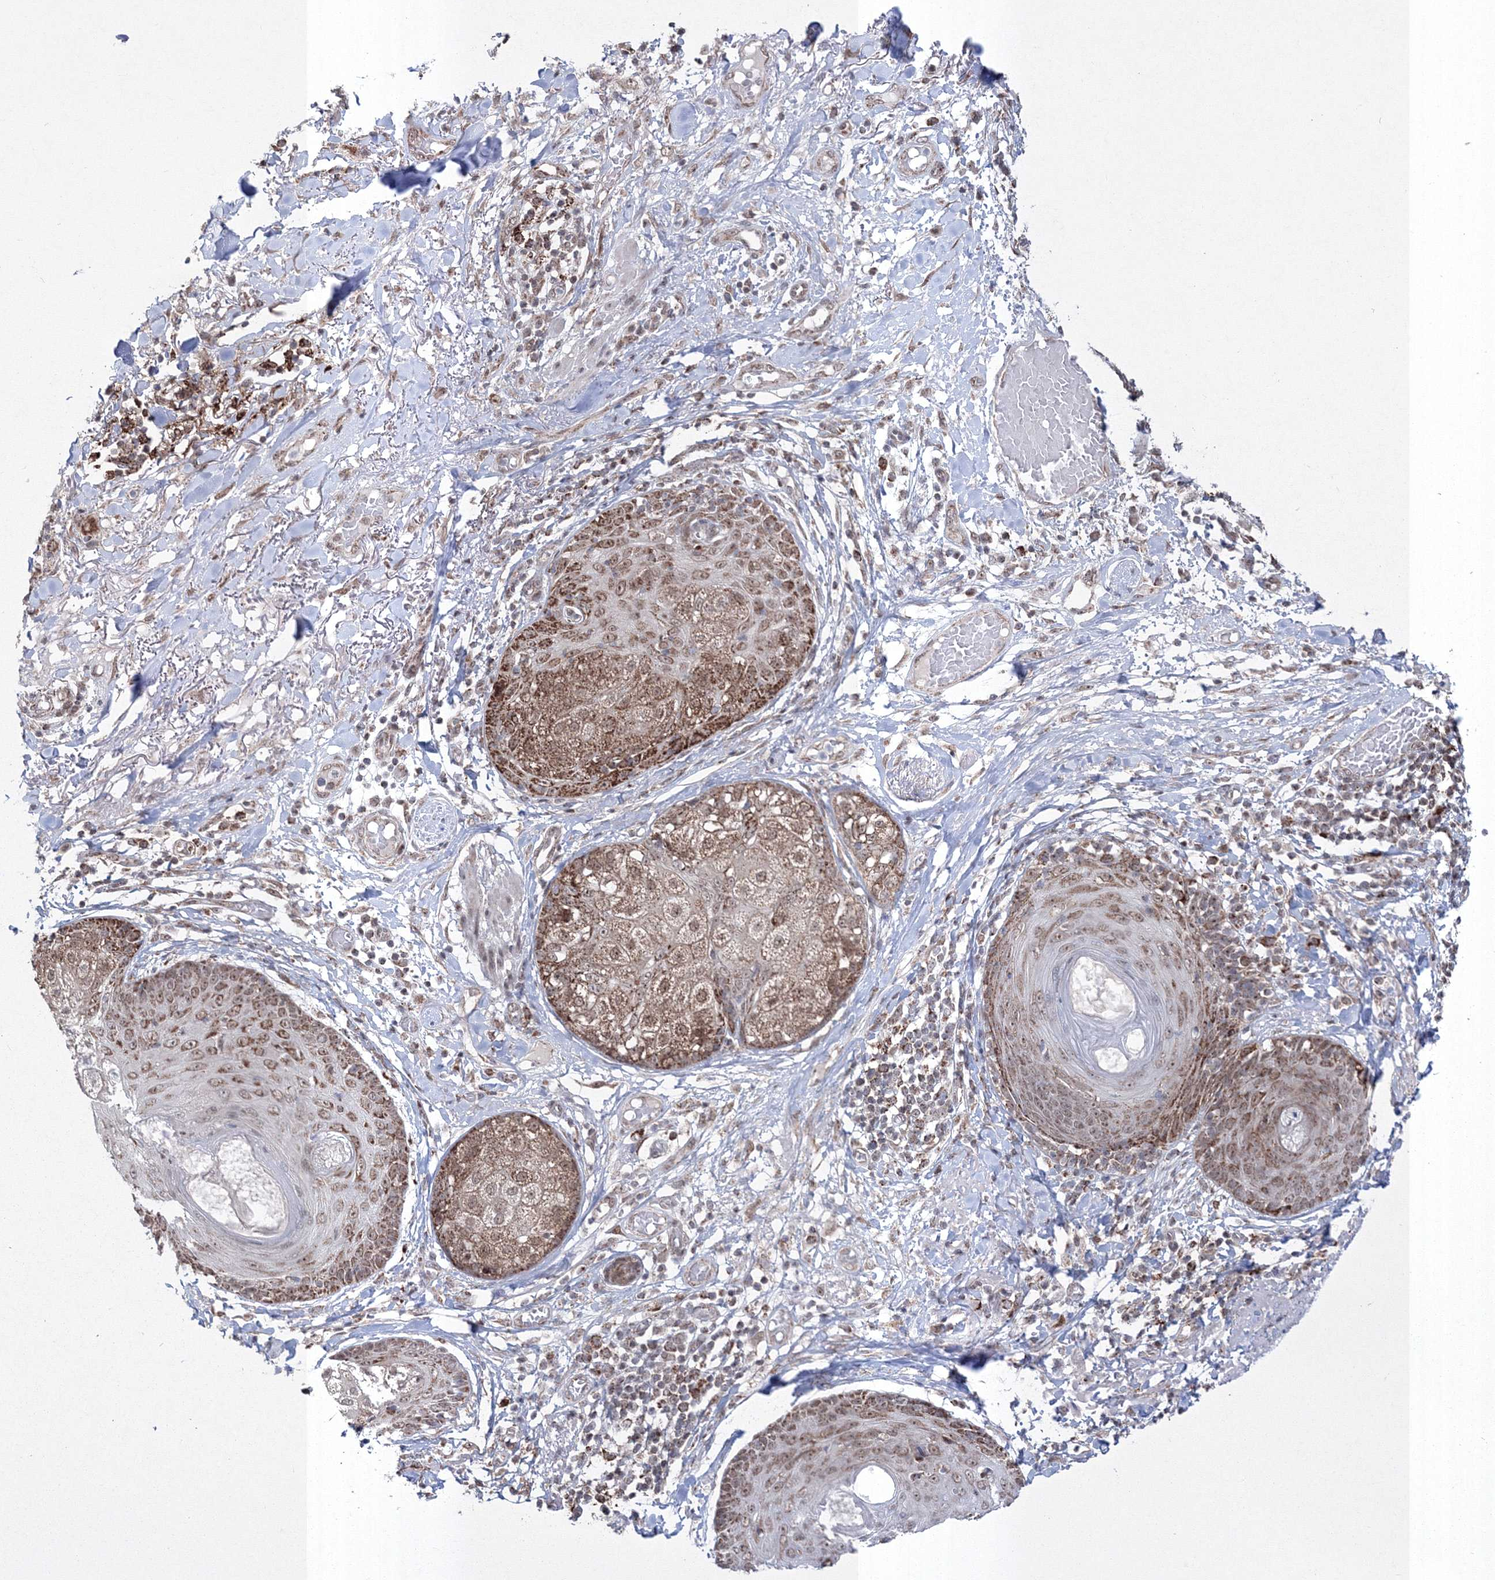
{"staining": {"intensity": "strong", "quantity": ">75%", "location": "cytoplasmic/membranous"}, "tissue": "skin cancer", "cell_type": "Tumor cells", "image_type": "cancer", "snomed": [{"axis": "morphology", "description": "Squamous cell carcinoma, NOS"}, {"axis": "topography", "description": "Skin"}], "caption": "A high-resolution histopathology image shows immunohistochemistry (IHC) staining of skin cancer, which displays strong cytoplasmic/membranous expression in about >75% of tumor cells.", "gene": "GRSF1", "patient": {"sex": "female", "age": 88}}